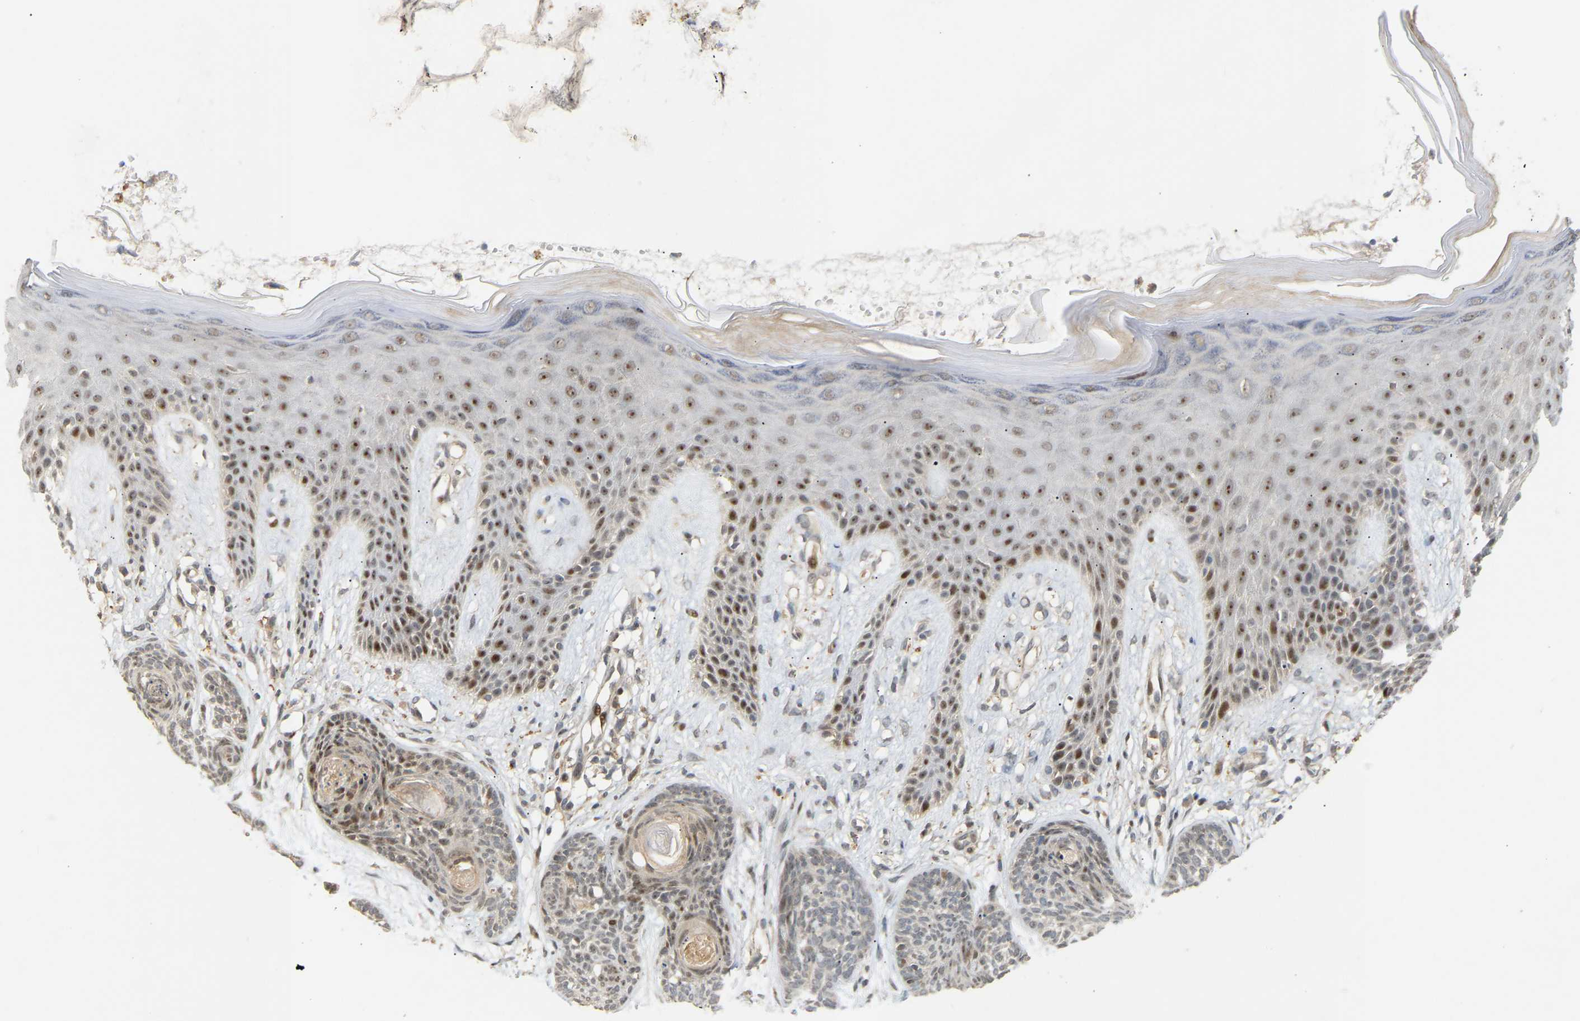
{"staining": {"intensity": "negative", "quantity": "none", "location": "none"}, "tissue": "skin cancer", "cell_type": "Tumor cells", "image_type": "cancer", "snomed": [{"axis": "morphology", "description": "Basal cell carcinoma"}, {"axis": "topography", "description": "Skin"}], "caption": "Immunohistochemical staining of skin cancer displays no significant staining in tumor cells.", "gene": "PTPN4", "patient": {"sex": "female", "age": 59}}